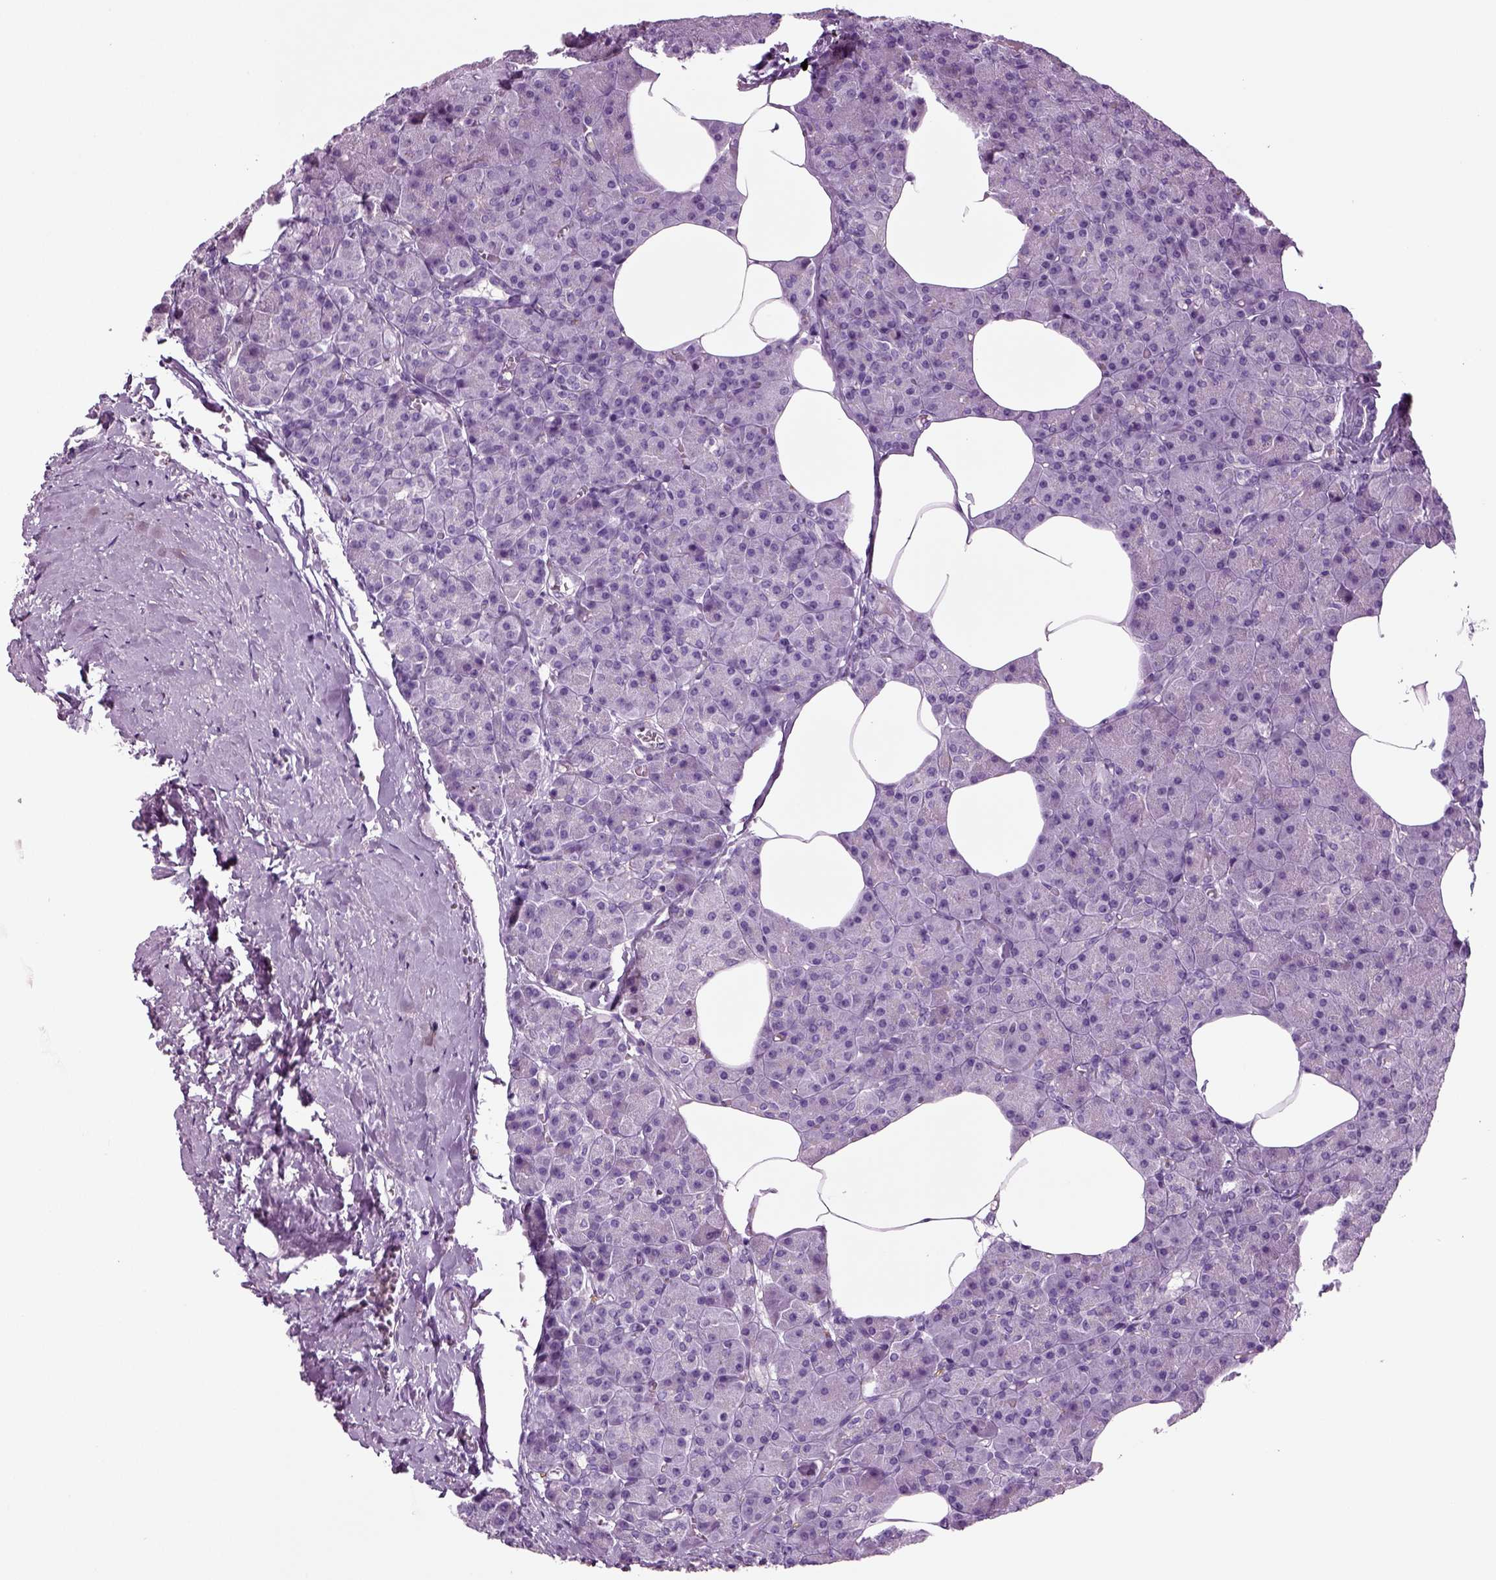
{"staining": {"intensity": "negative", "quantity": "none", "location": "none"}, "tissue": "pancreas", "cell_type": "Exocrine glandular cells", "image_type": "normal", "snomed": [{"axis": "morphology", "description": "Normal tissue, NOS"}, {"axis": "topography", "description": "Pancreas"}], "caption": "An immunohistochemistry (IHC) image of benign pancreas is shown. There is no staining in exocrine glandular cells of pancreas. Nuclei are stained in blue.", "gene": "CRABP1", "patient": {"sex": "female", "age": 45}}